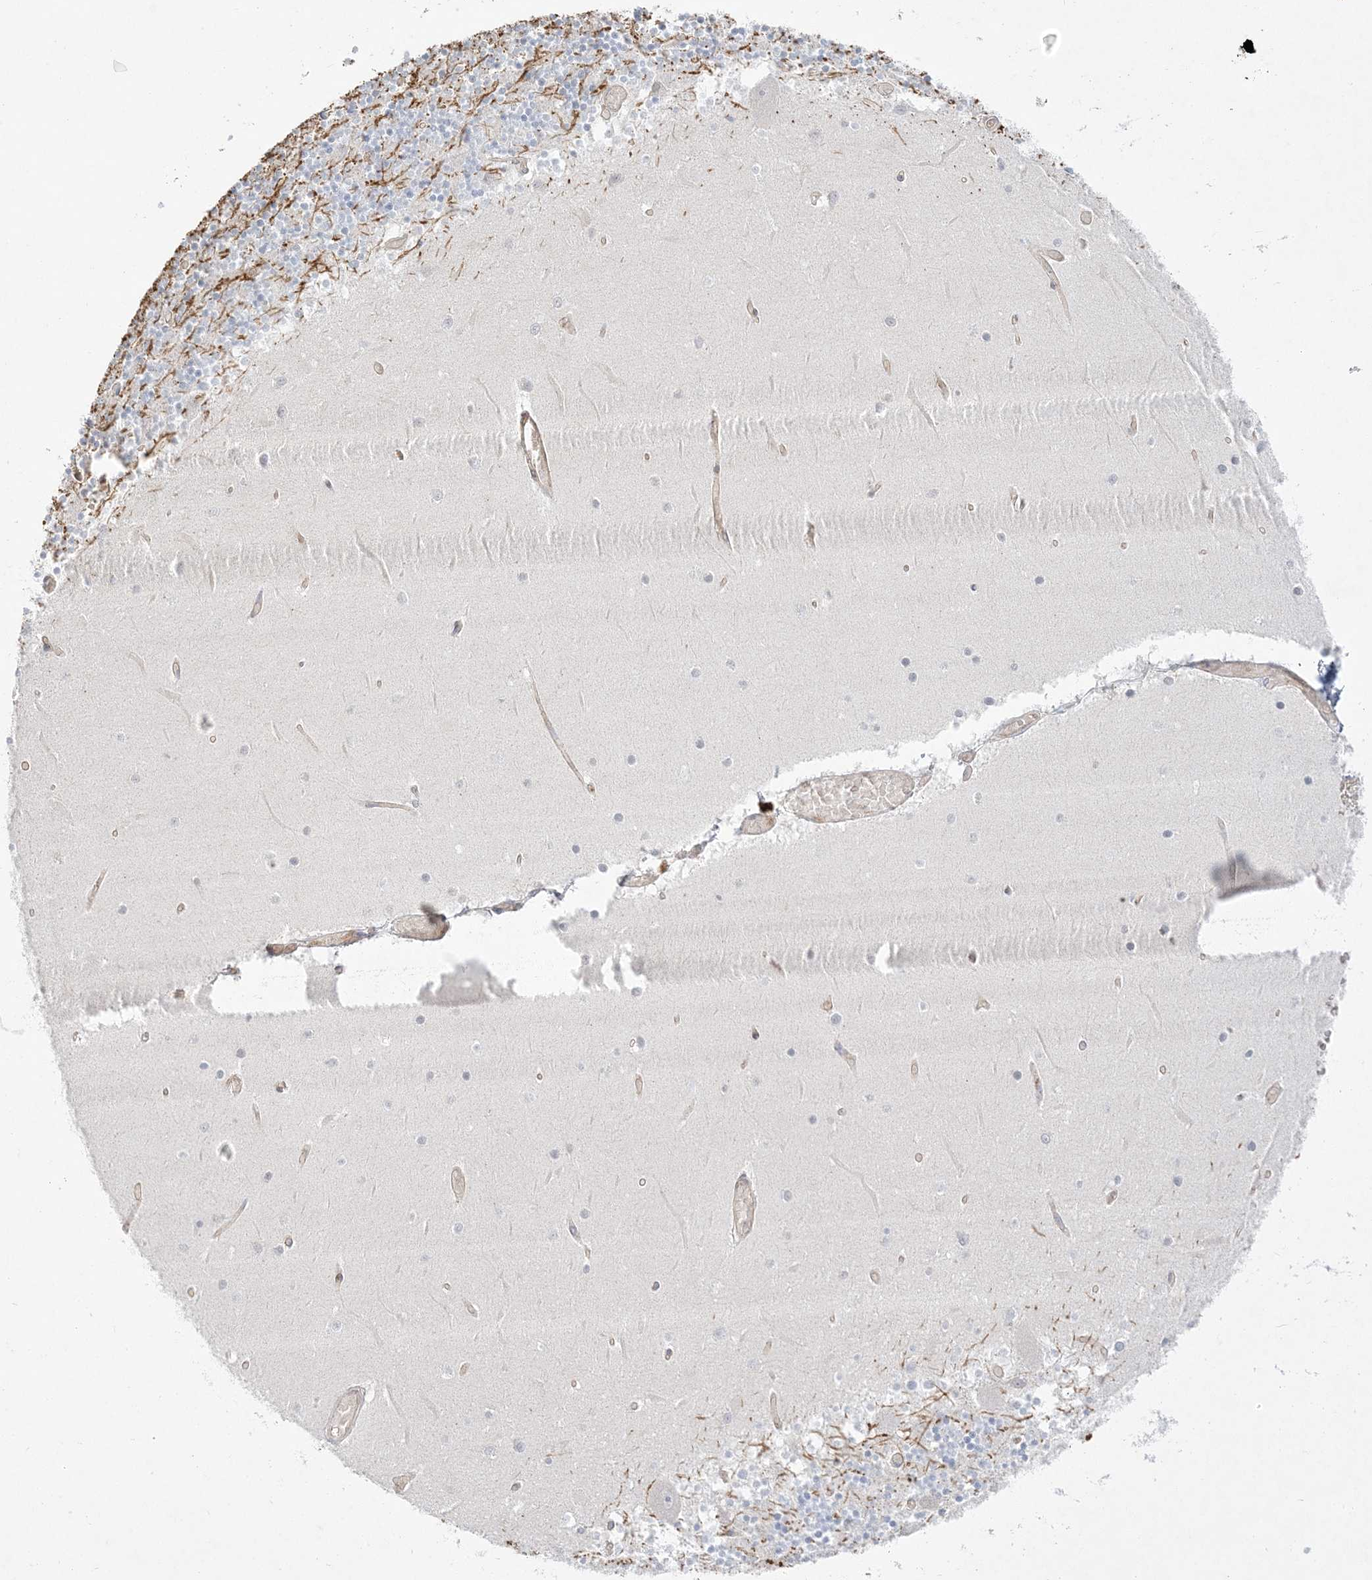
{"staining": {"intensity": "moderate", "quantity": "25%-75%", "location": "cytoplasmic/membranous"}, "tissue": "cerebellum", "cell_type": "Cells in granular layer", "image_type": "normal", "snomed": [{"axis": "morphology", "description": "Normal tissue, NOS"}, {"axis": "topography", "description": "Cerebellum"}], "caption": "This photomicrograph demonstrates immunohistochemistry (IHC) staining of benign human cerebellum, with medium moderate cytoplasmic/membranous expression in approximately 25%-75% of cells in granular layer.", "gene": "ADAMTS12", "patient": {"sex": "female", "age": 28}}